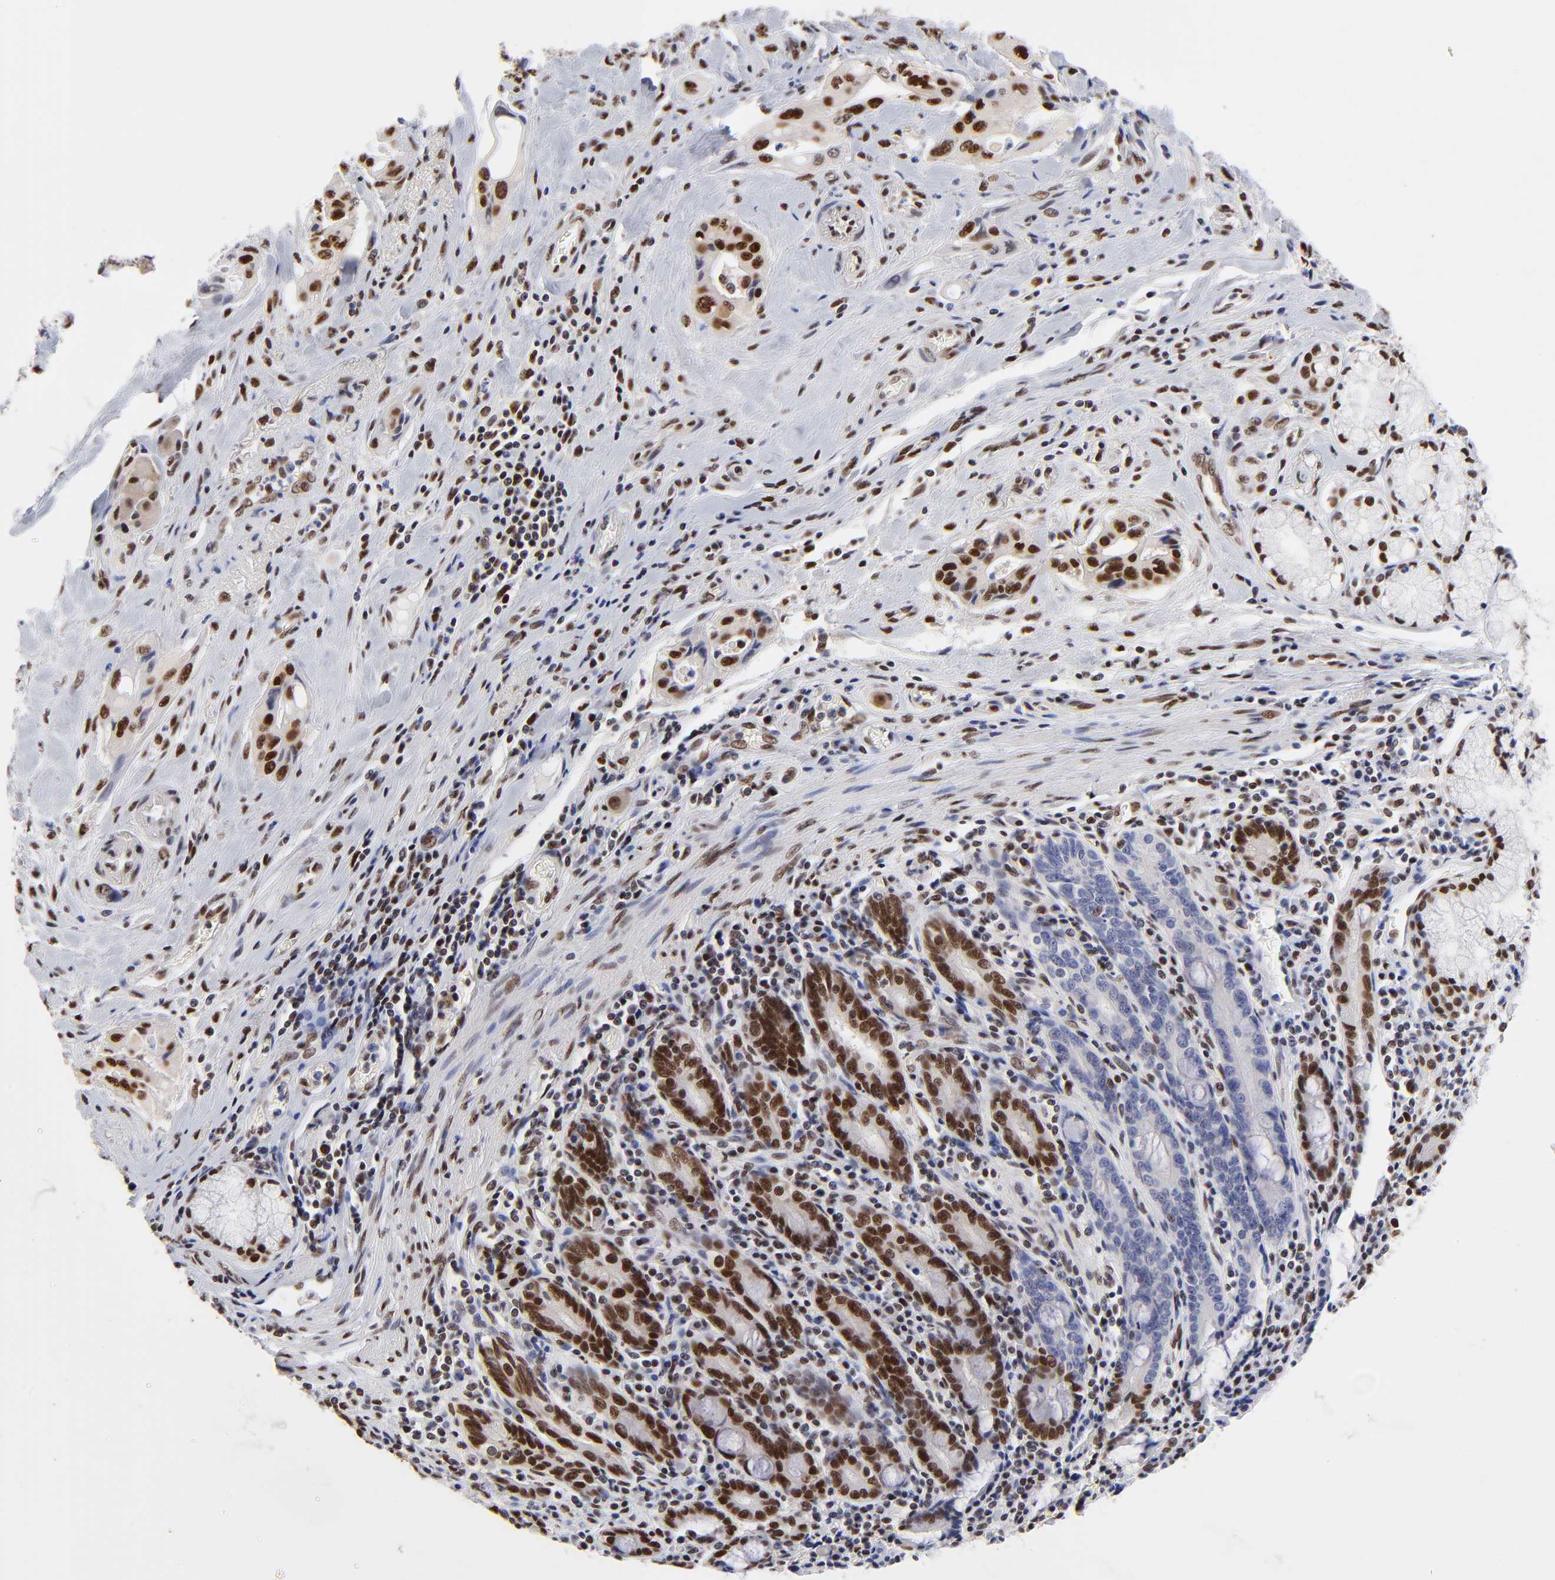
{"staining": {"intensity": "strong", "quantity": ">75%", "location": "nuclear"}, "tissue": "pancreatic cancer", "cell_type": "Tumor cells", "image_type": "cancer", "snomed": [{"axis": "morphology", "description": "Adenocarcinoma, NOS"}, {"axis": "topography", "description": "Pancreas"}], "caption": "Protein expression analysis of adenocarcinoma (pancreatic) displays strong nuclear positivity in about >75% of tumor cells.", "gene": "ZMYM3", "patient": {"sex": "male", "age": 77}}